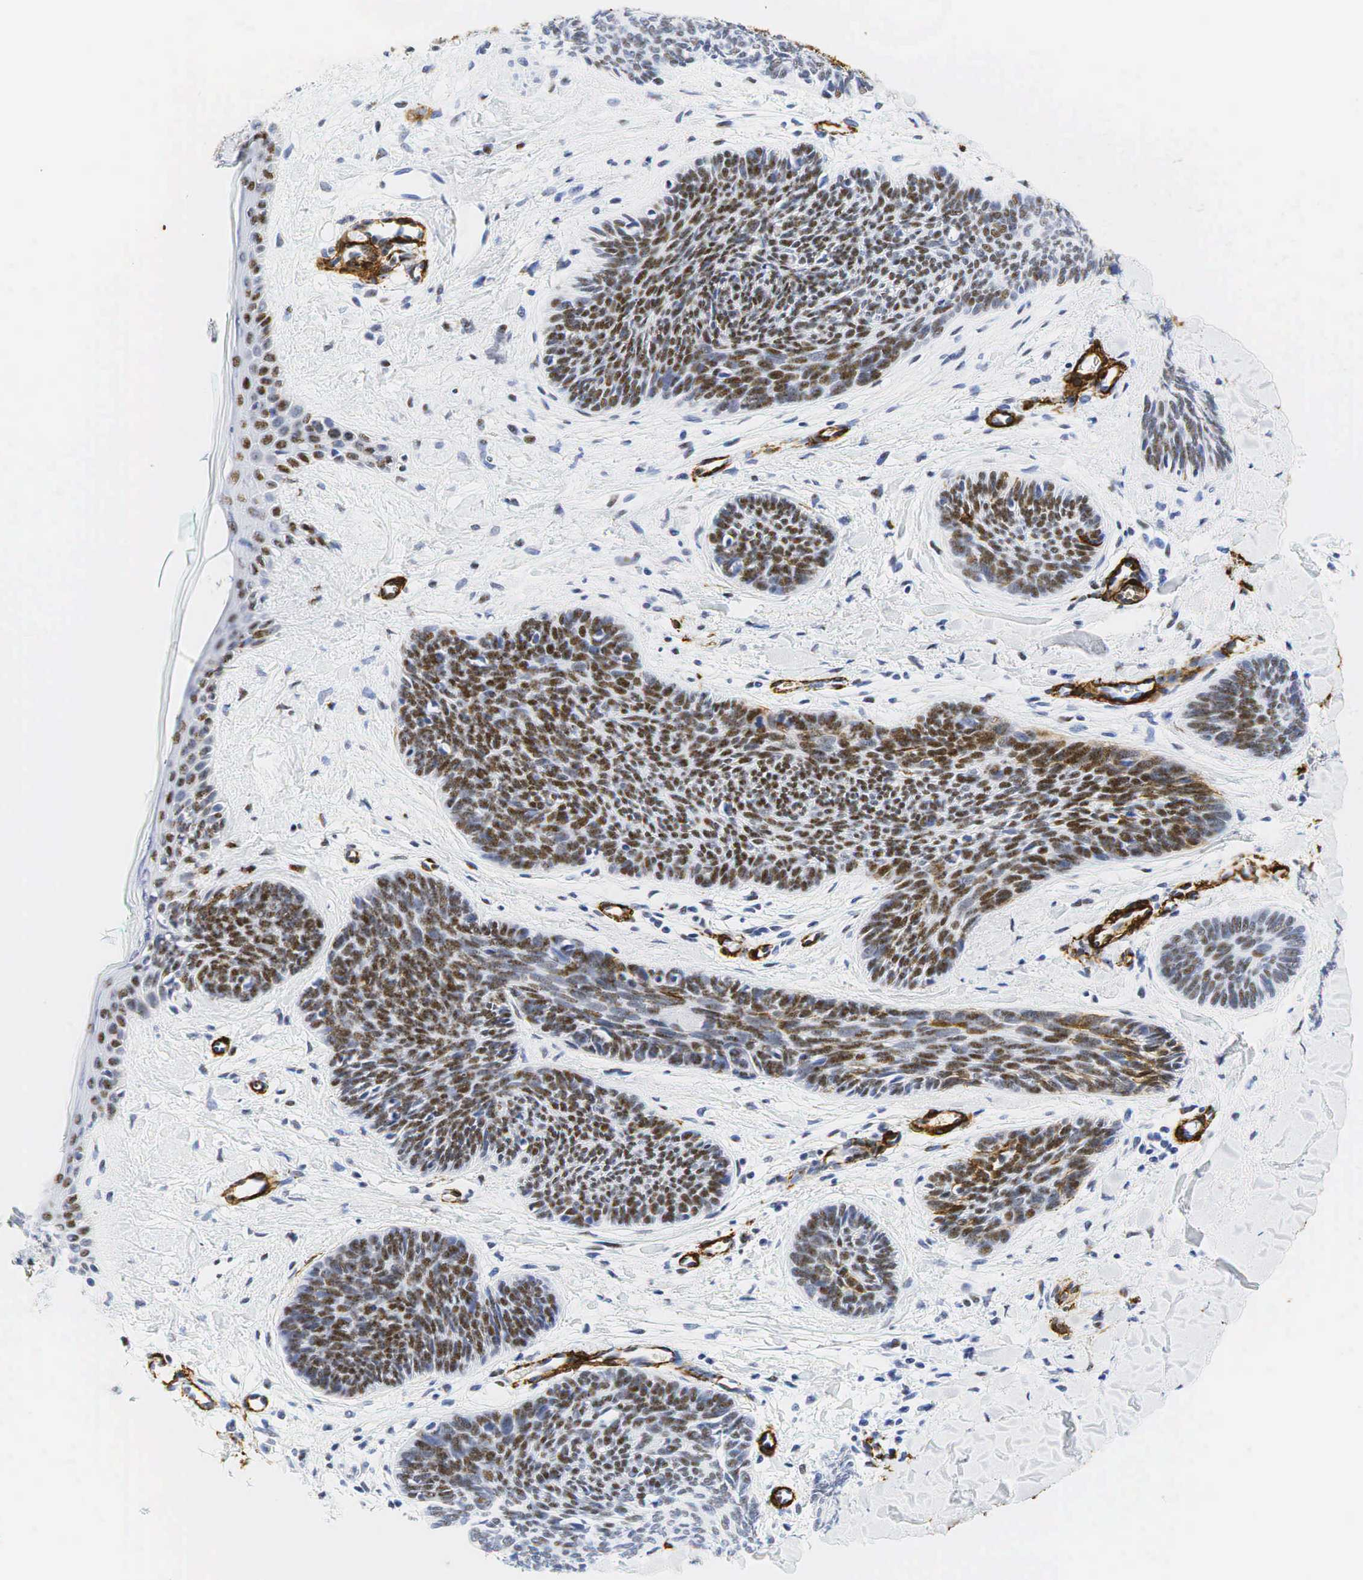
{"staining": {"intensity": "strong", "quantity": "25%-75%", "location": "nuclear"}, "tissue": "skin cancer", "cell_type": "Tumor cells", "image_type": "cancer", "snomed": [{"axis": "morphology", "description": "Basal cell carcinoma"}, {"axis": "topography", "description": "Skin"}], "caption": "An image showing strong nuclear positivity in approximately 25%-75% of tumor cells in basal cell carcinoma (skin), as visualized by brown immunohistochemical staining.", "gene": "ACTA2", "patient": {"sex": "male", "age": 89}}